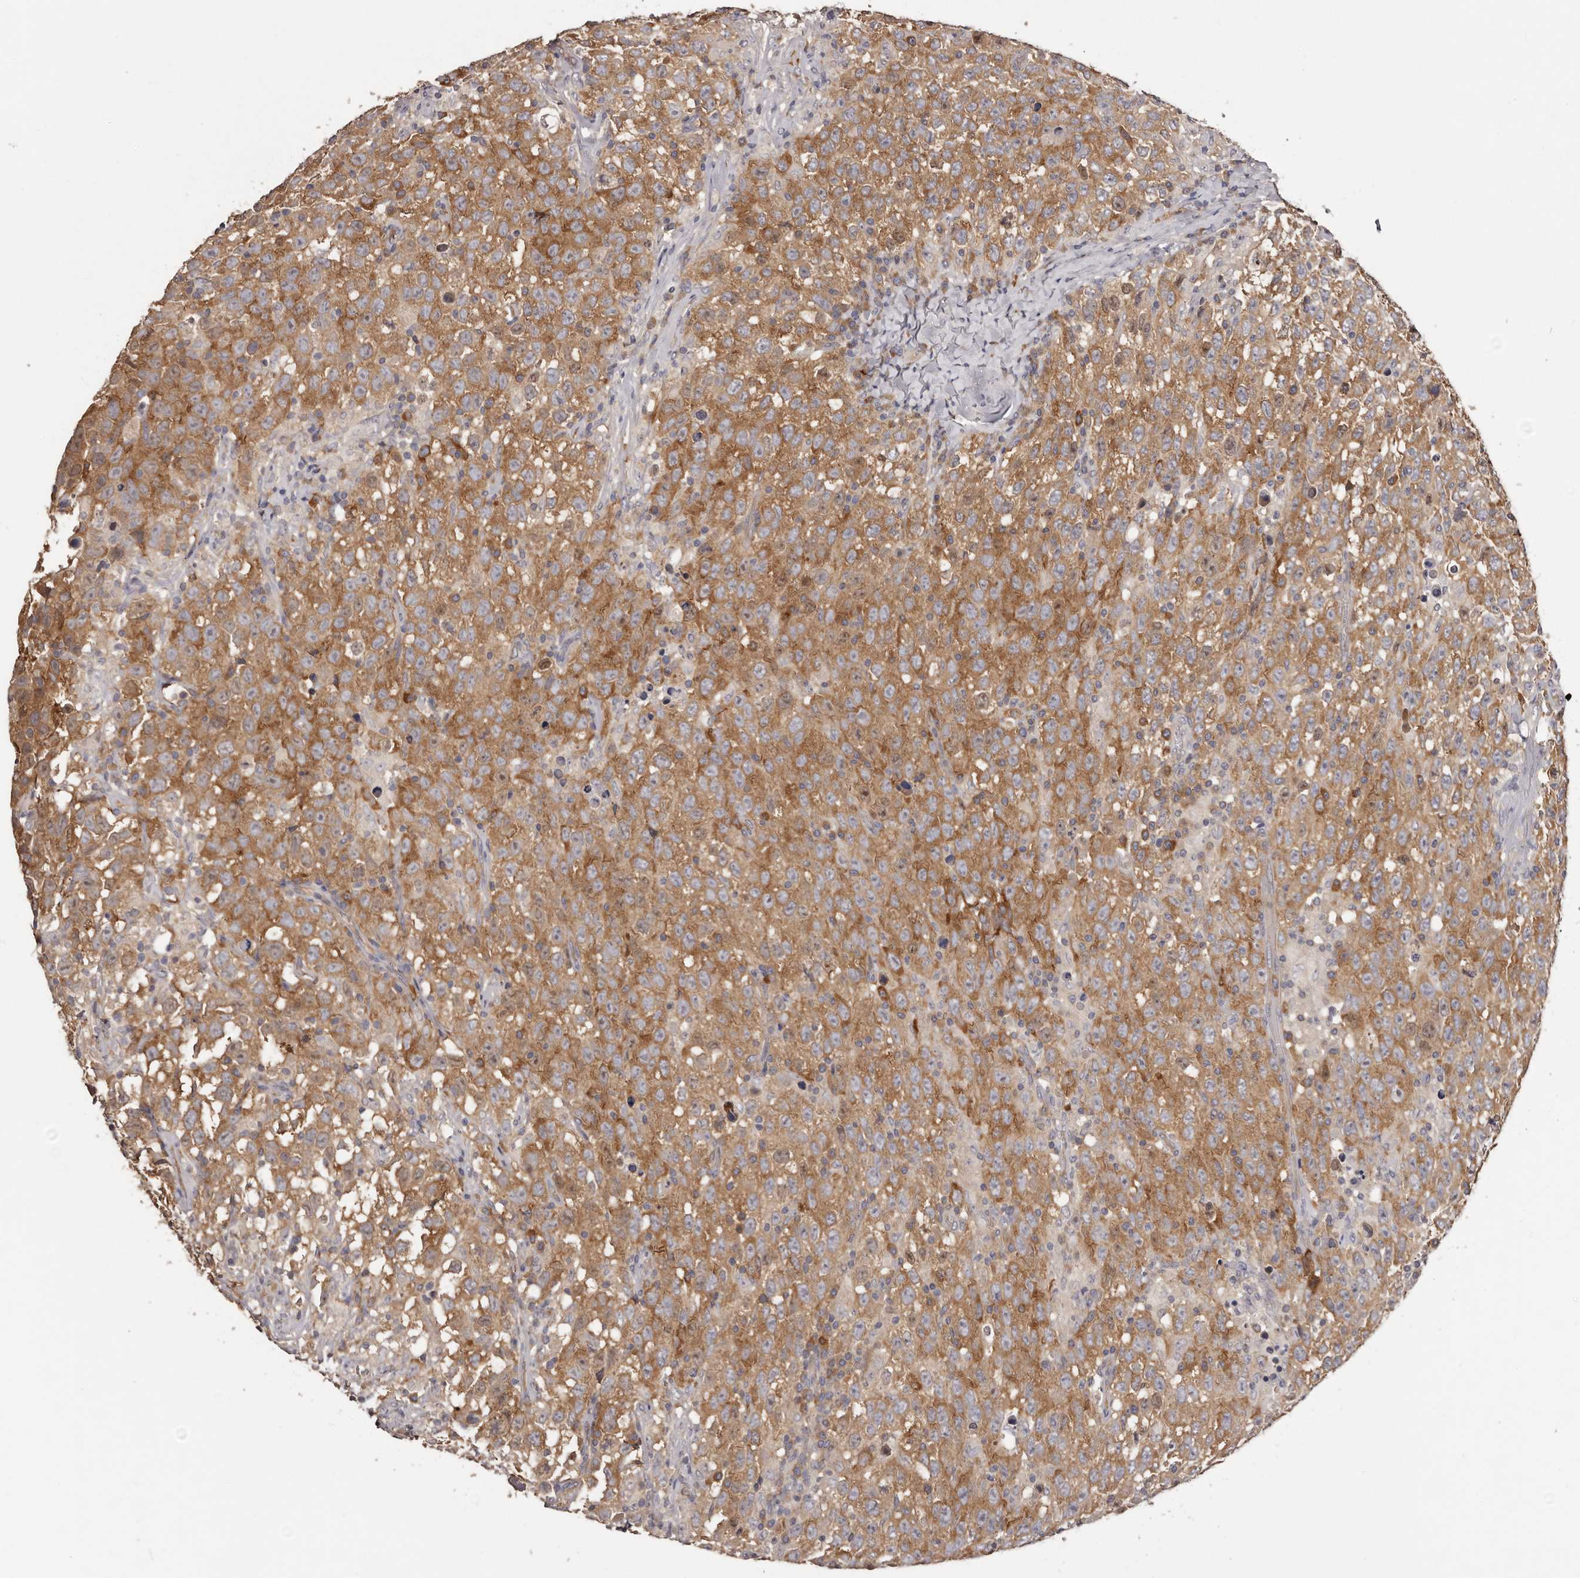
{"staining": {"intensity": "moderate", "quantity": ">75%", "location": "cytoplasmic/membranous"}, "tissue": "testis cancer", "cell_type": "Tumor cells", "image_type": "cancer", "snomed": [{"axis": "morphology", "description": "Seminoma, NOS"}, {"axis": "topography", "description": "Testis"}], "caption": "Human seminoma (testis) stained for a protein (brown) demonstrates moderate cytoplasmic/membranous positive staining in approximately >75% of tumor cells.", "gene": "LTV1", "patient": {"sex": "male", "age": 41}}